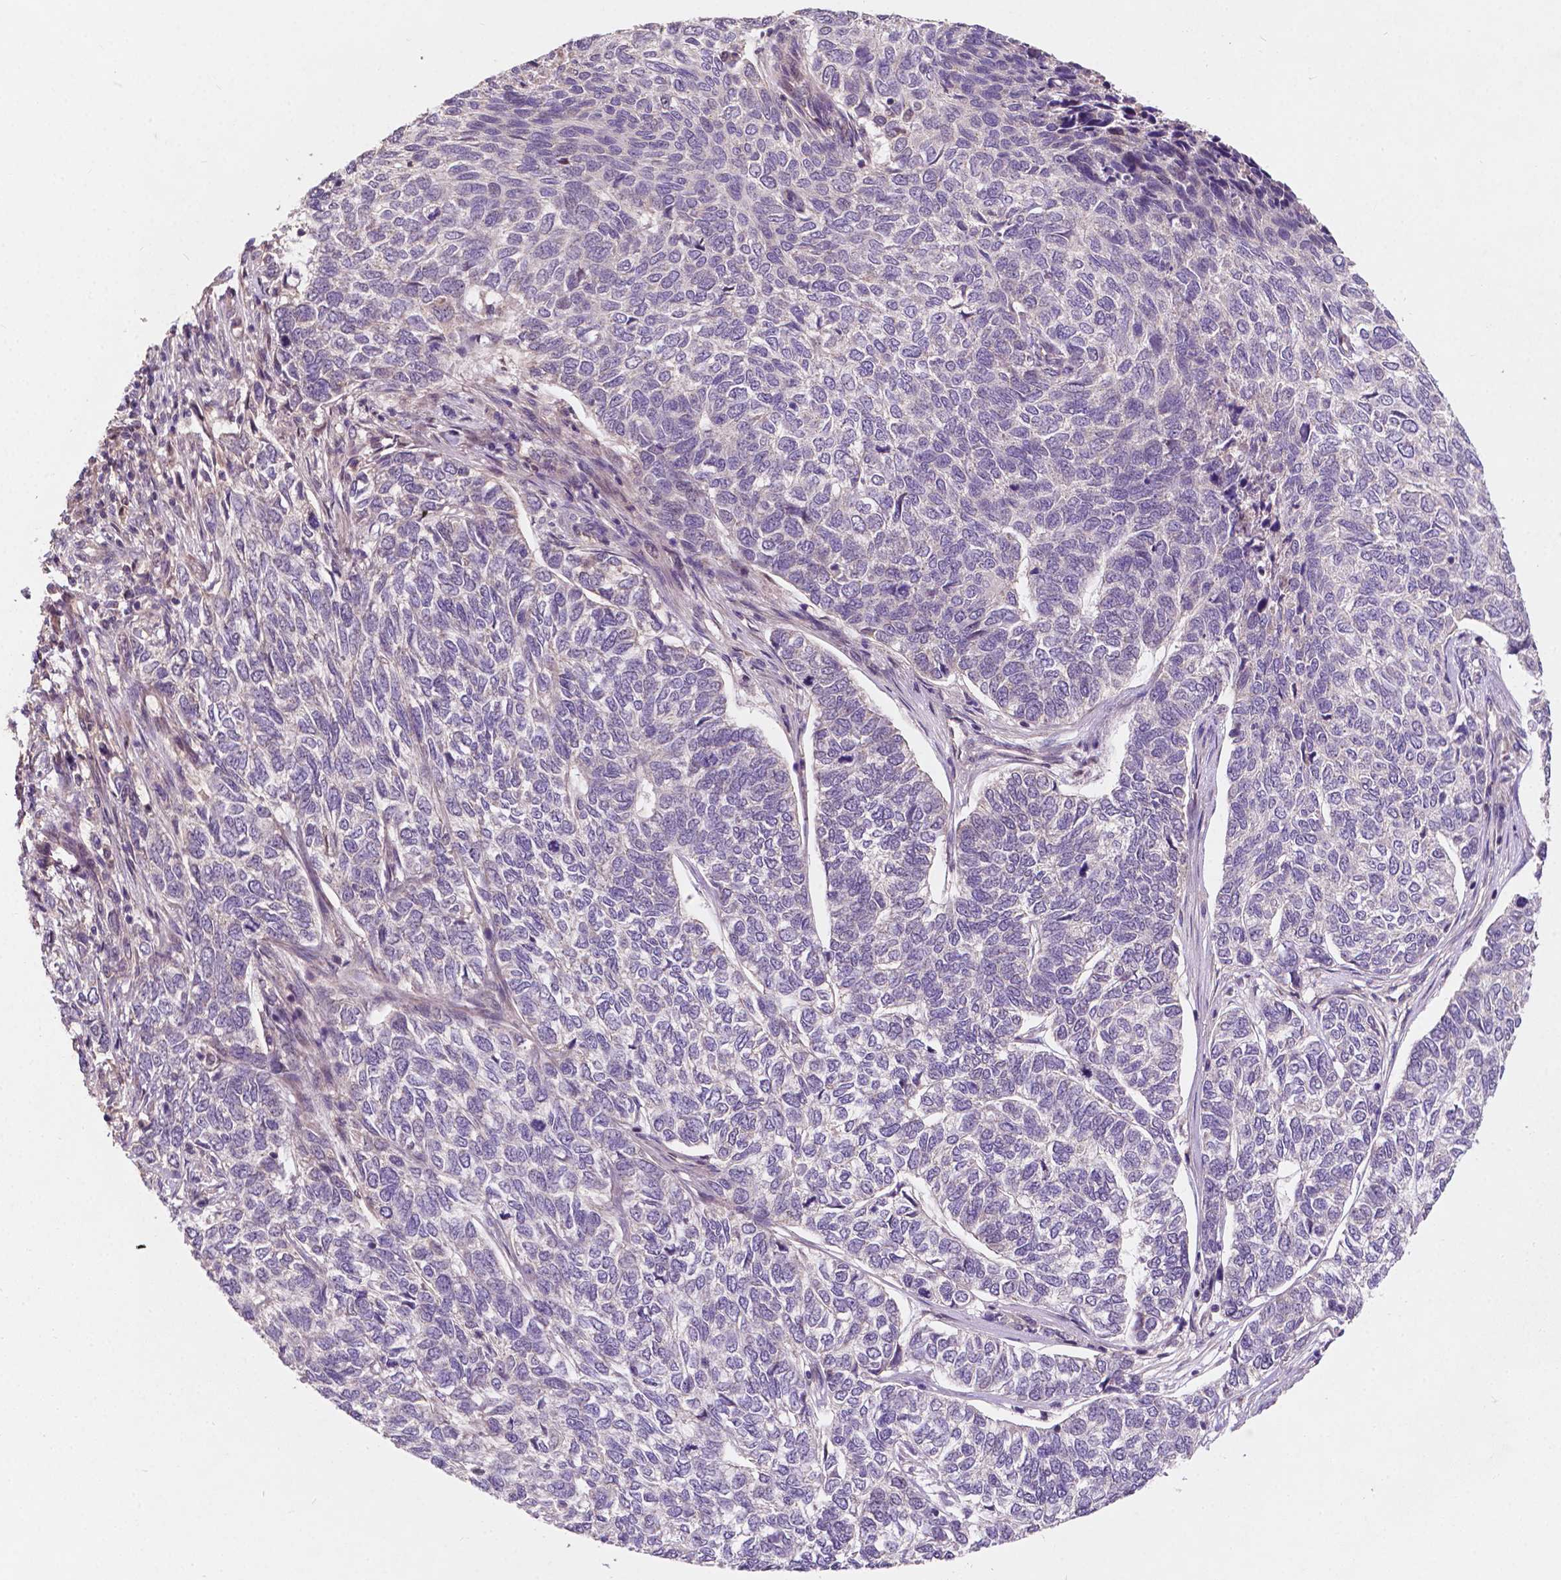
{"staining": {"intensity": "negative", "quantity": "none", "location": "none"}, "tissue": "skin cancer", "cell_type": "Tumor cells", "image_type": "cancer", "snomed": [{"axis": "morphology", "description": "Basal cell carcinoma"}, {"axis": "topography", "description": "Skin"}], "caption": "A high-resolution image shows IHC staining of skin basal cell carcinoma, which shows no significant expression in tumor cells.", "gene": "DUSP16", "patient": {"sex": "female", "age": 65}}